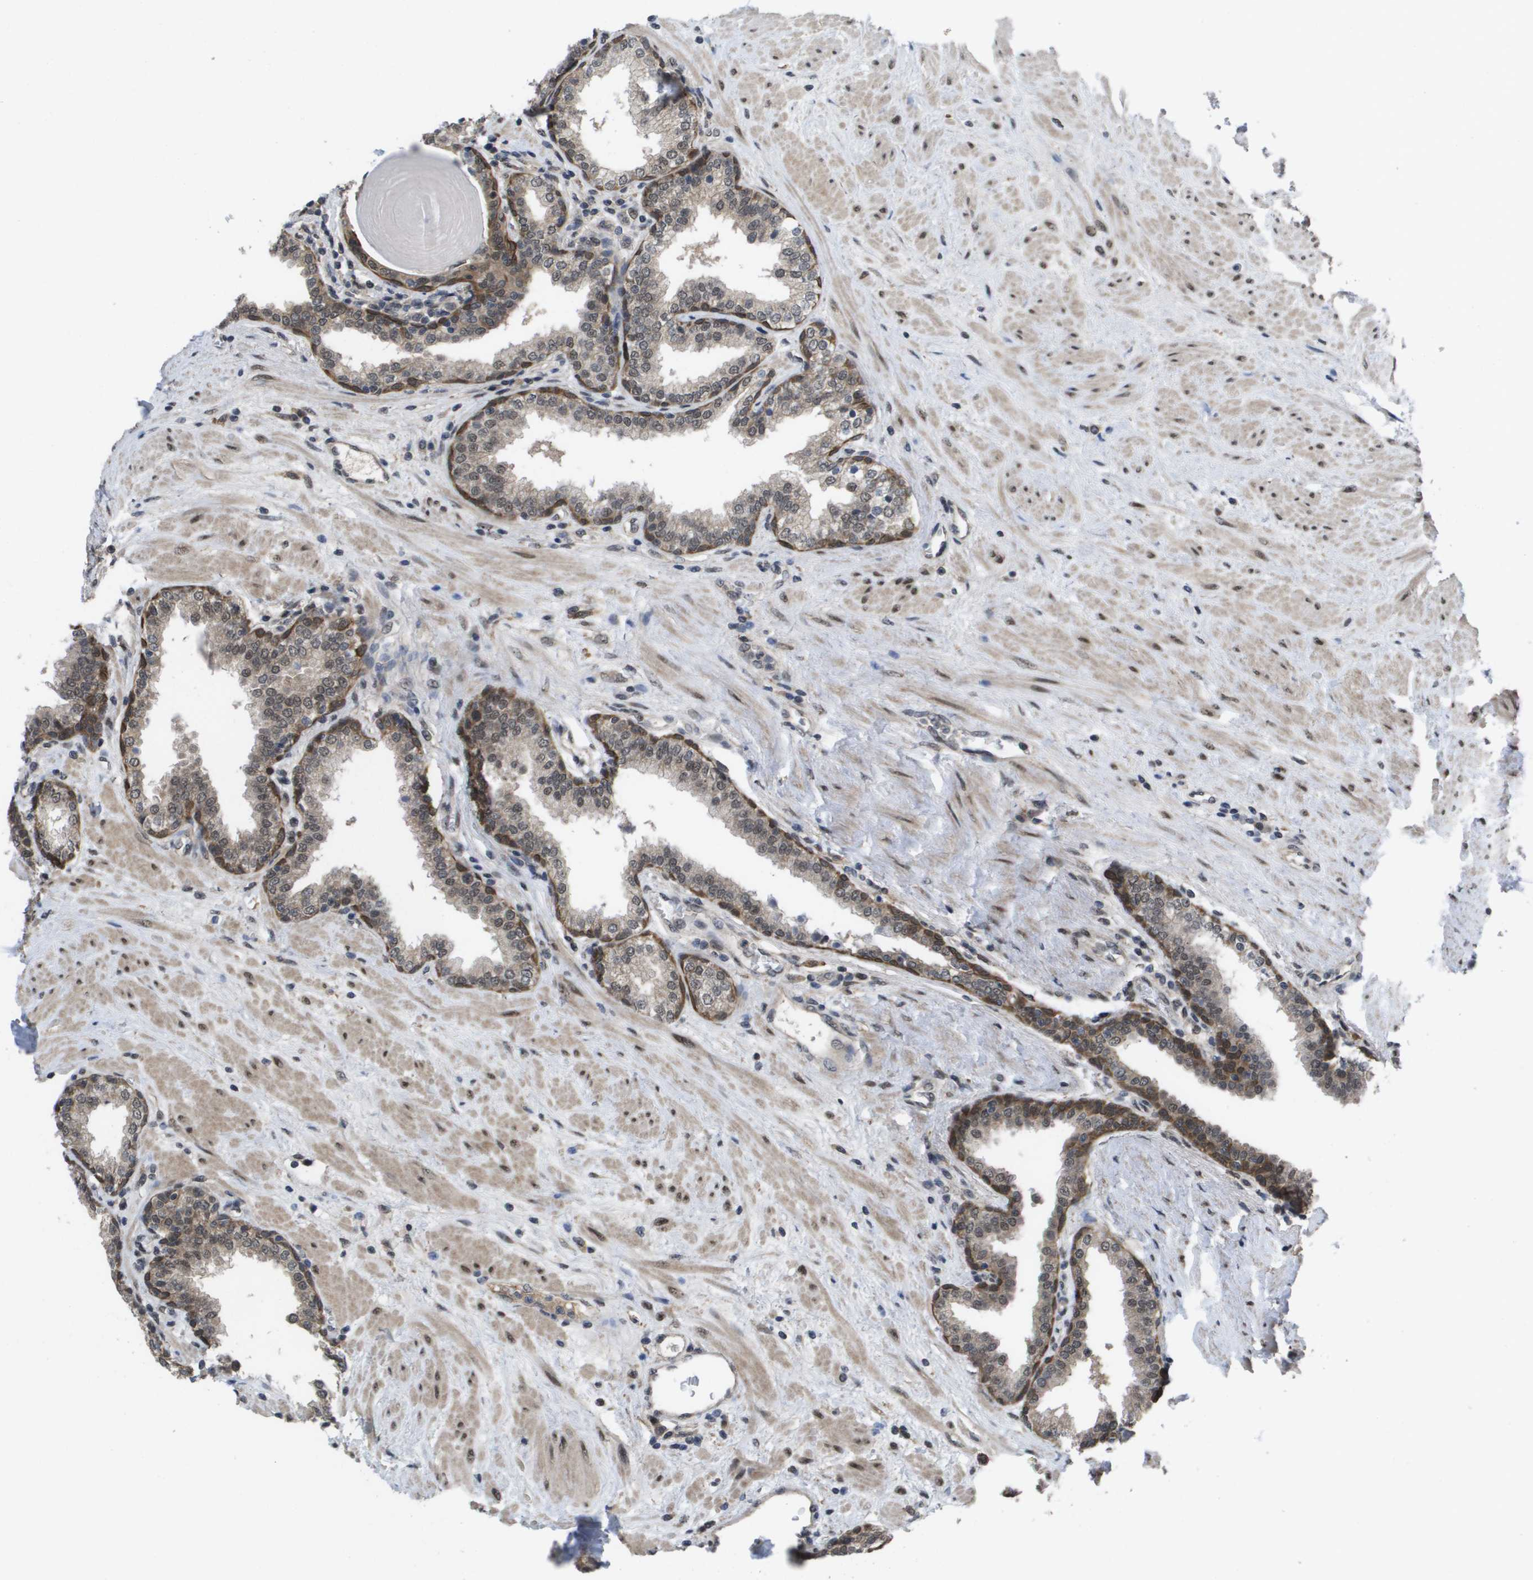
{"staining": {"intensity": "moderate", "quantity": "25%-75%", "location": "cytoplasmic/membranous,nuclear"}, "tissue": "prostate", "cell_type": "Glandular cells", "image_type": "normal", "snomed": [{"axis": "morphology", "description": "Normal tissue, NOS"}, {"axis": "topography", "description": "Prostate"}], "caption": "A high-resolution micrograph shows immunohistochemistry (IHC) staining of unremarkable prostate, which reveals moderate cytoplasmic/membranous,nuclear expression in about 25%-75% of glandular cells.", "gene": "AMBRA1", "patient": {"sex": "male", "age": 51}}